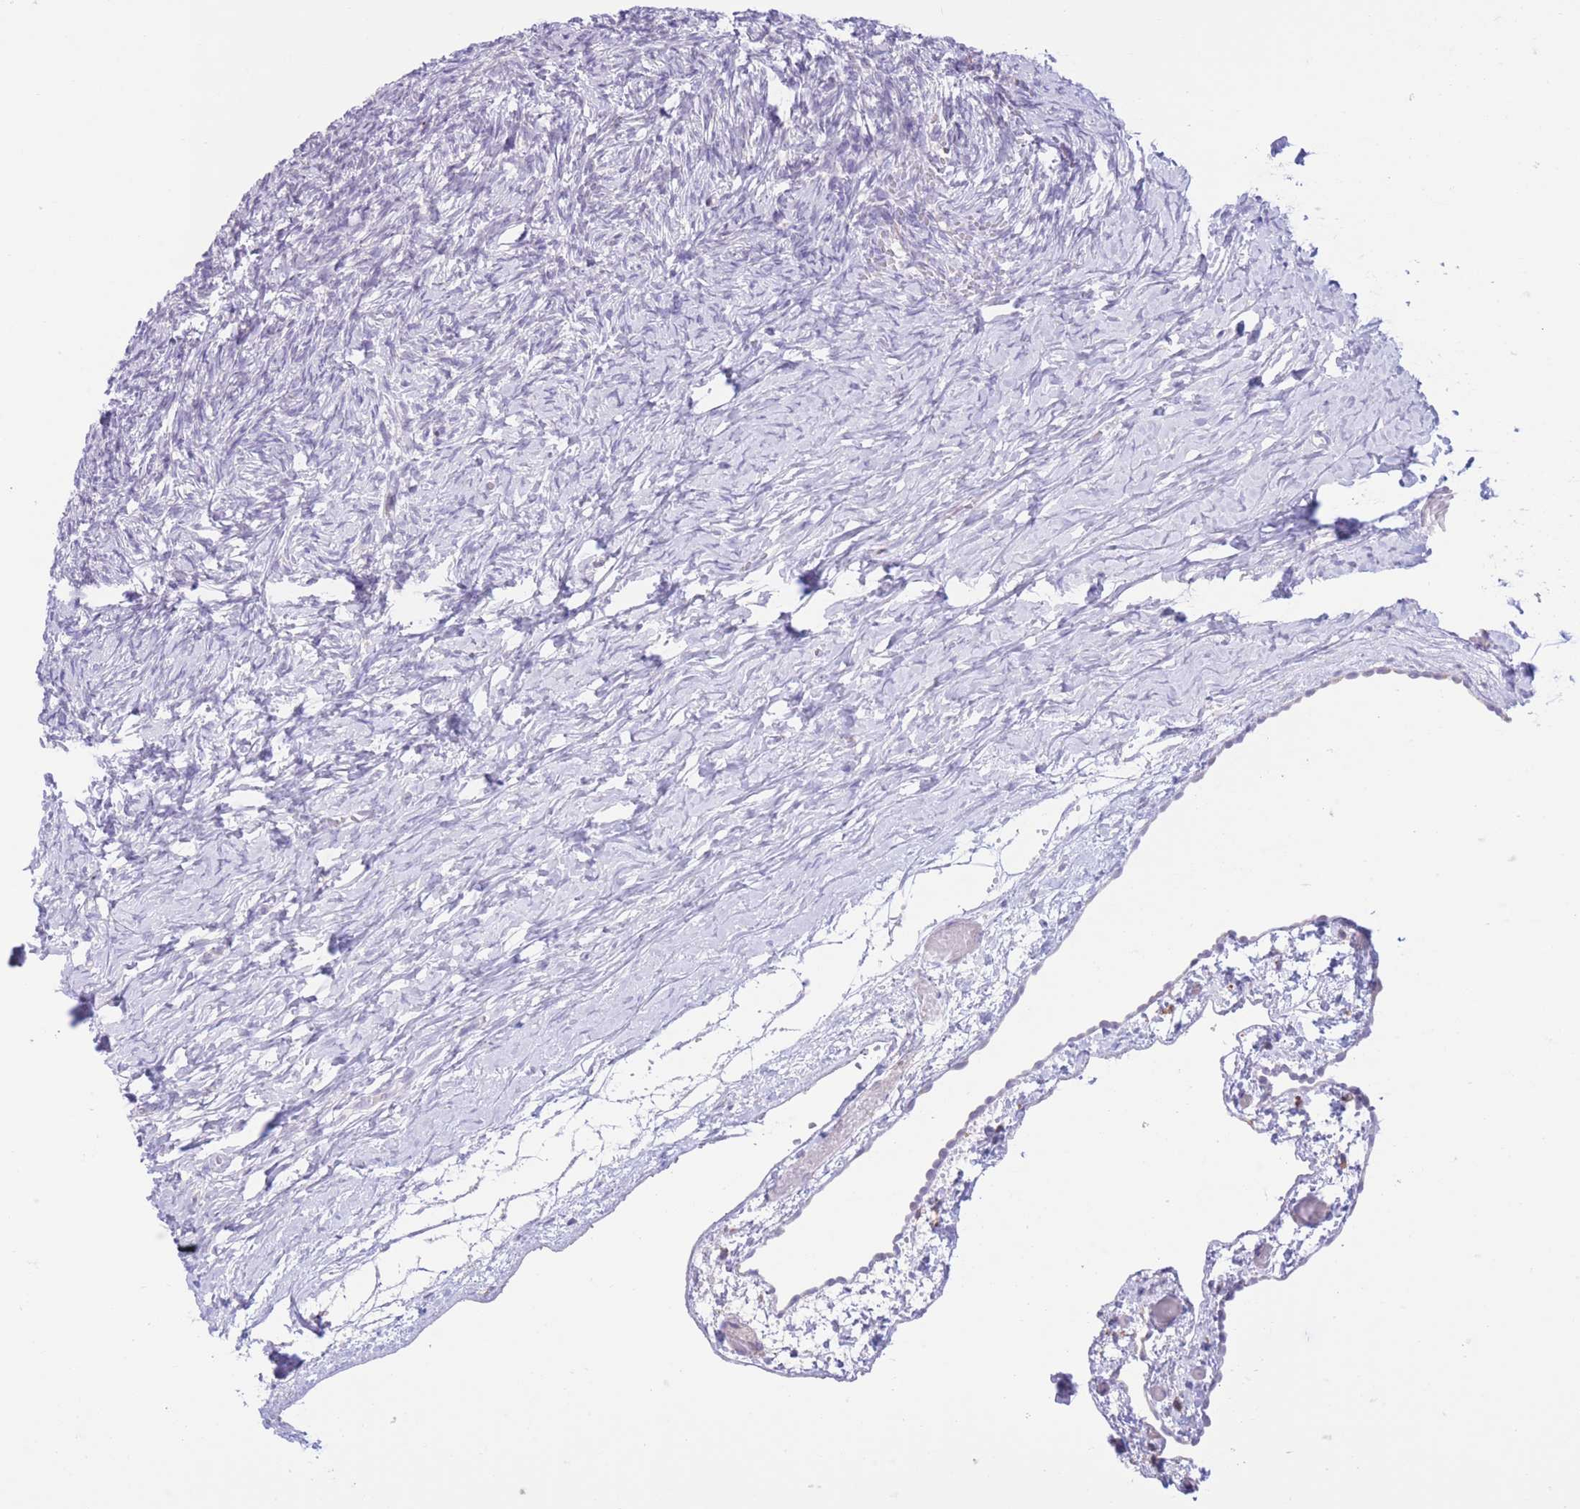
{"staining": {"intensity": "negative", "quantity": "none", "location": "none"}, "tissue": "ovary", "cell_type": "Ovarian stroma cells", "image_type": "normal", "snomed": [{"axis": "morphology", "description": "Normal tissue, NOS"}, {"axis": "topography", "description": "Ovary"}], "caption": "A high-resolution image shows IHC staining of normal ovary, which shows no significant staining in ovarian stroma cells.", "gene": "MYDGF", "patient": {"sex": "female", "age": 39}}